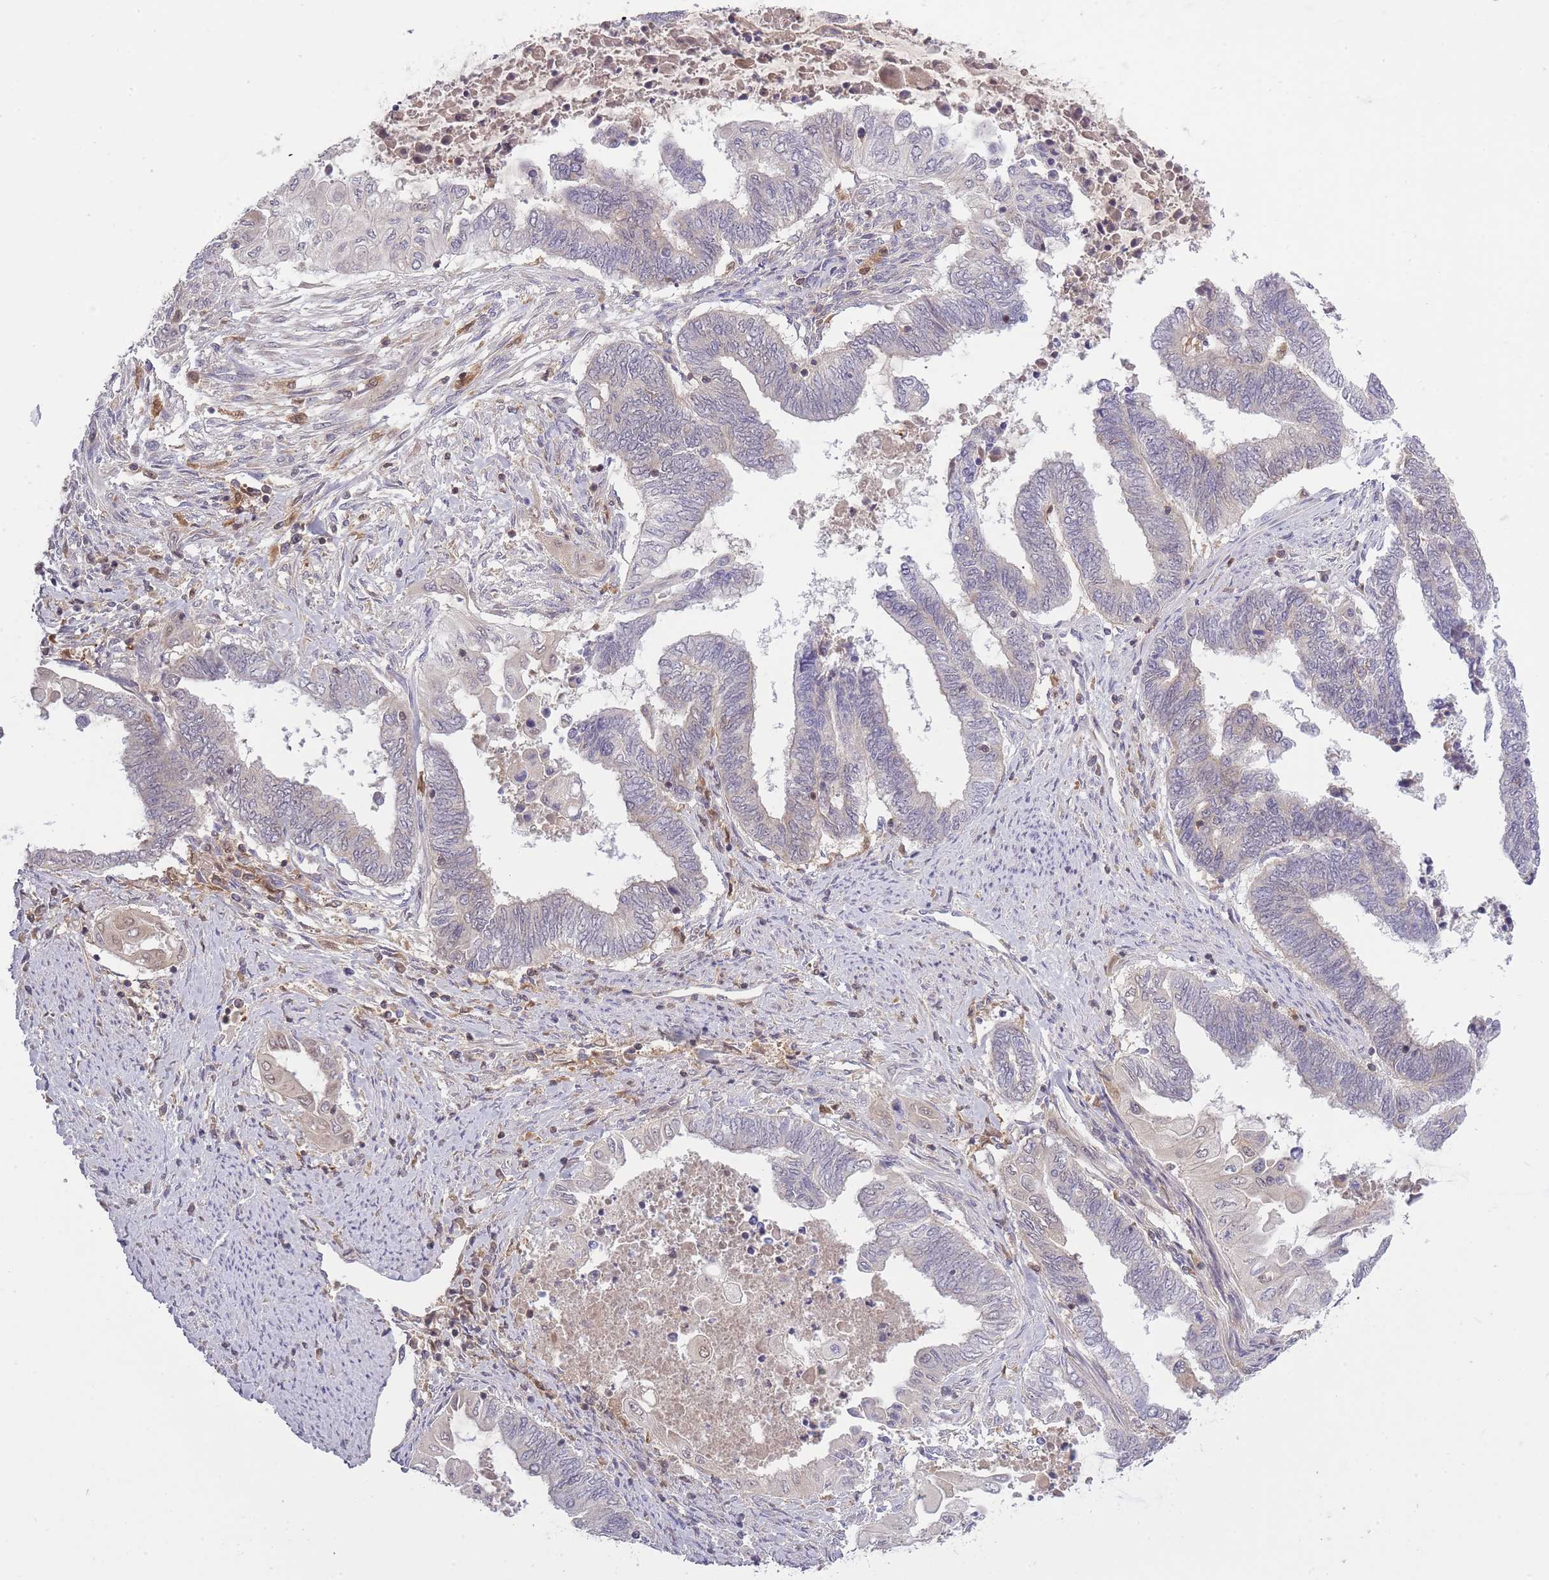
{"staining": {"intensity": "weak", "quantity": "<25%", "location": "cytoplasmic/membranous"}, "tissue": "endometrial cancer", "cell_type": "Tumor cells", "image_type": "cancer", "snomed": [{"axis": "morphology", "description": "Adenocarcinoma, NOS"}, {"axis": "topography", "description": "Uterus"}, {"axis": "topography", "description": "Endometrium"}], "caption": "There is no significant staining in tumor cells of endometrial cancer.", "gene": "CXorf38", "patient": {"sex": "female", "age": 70}}